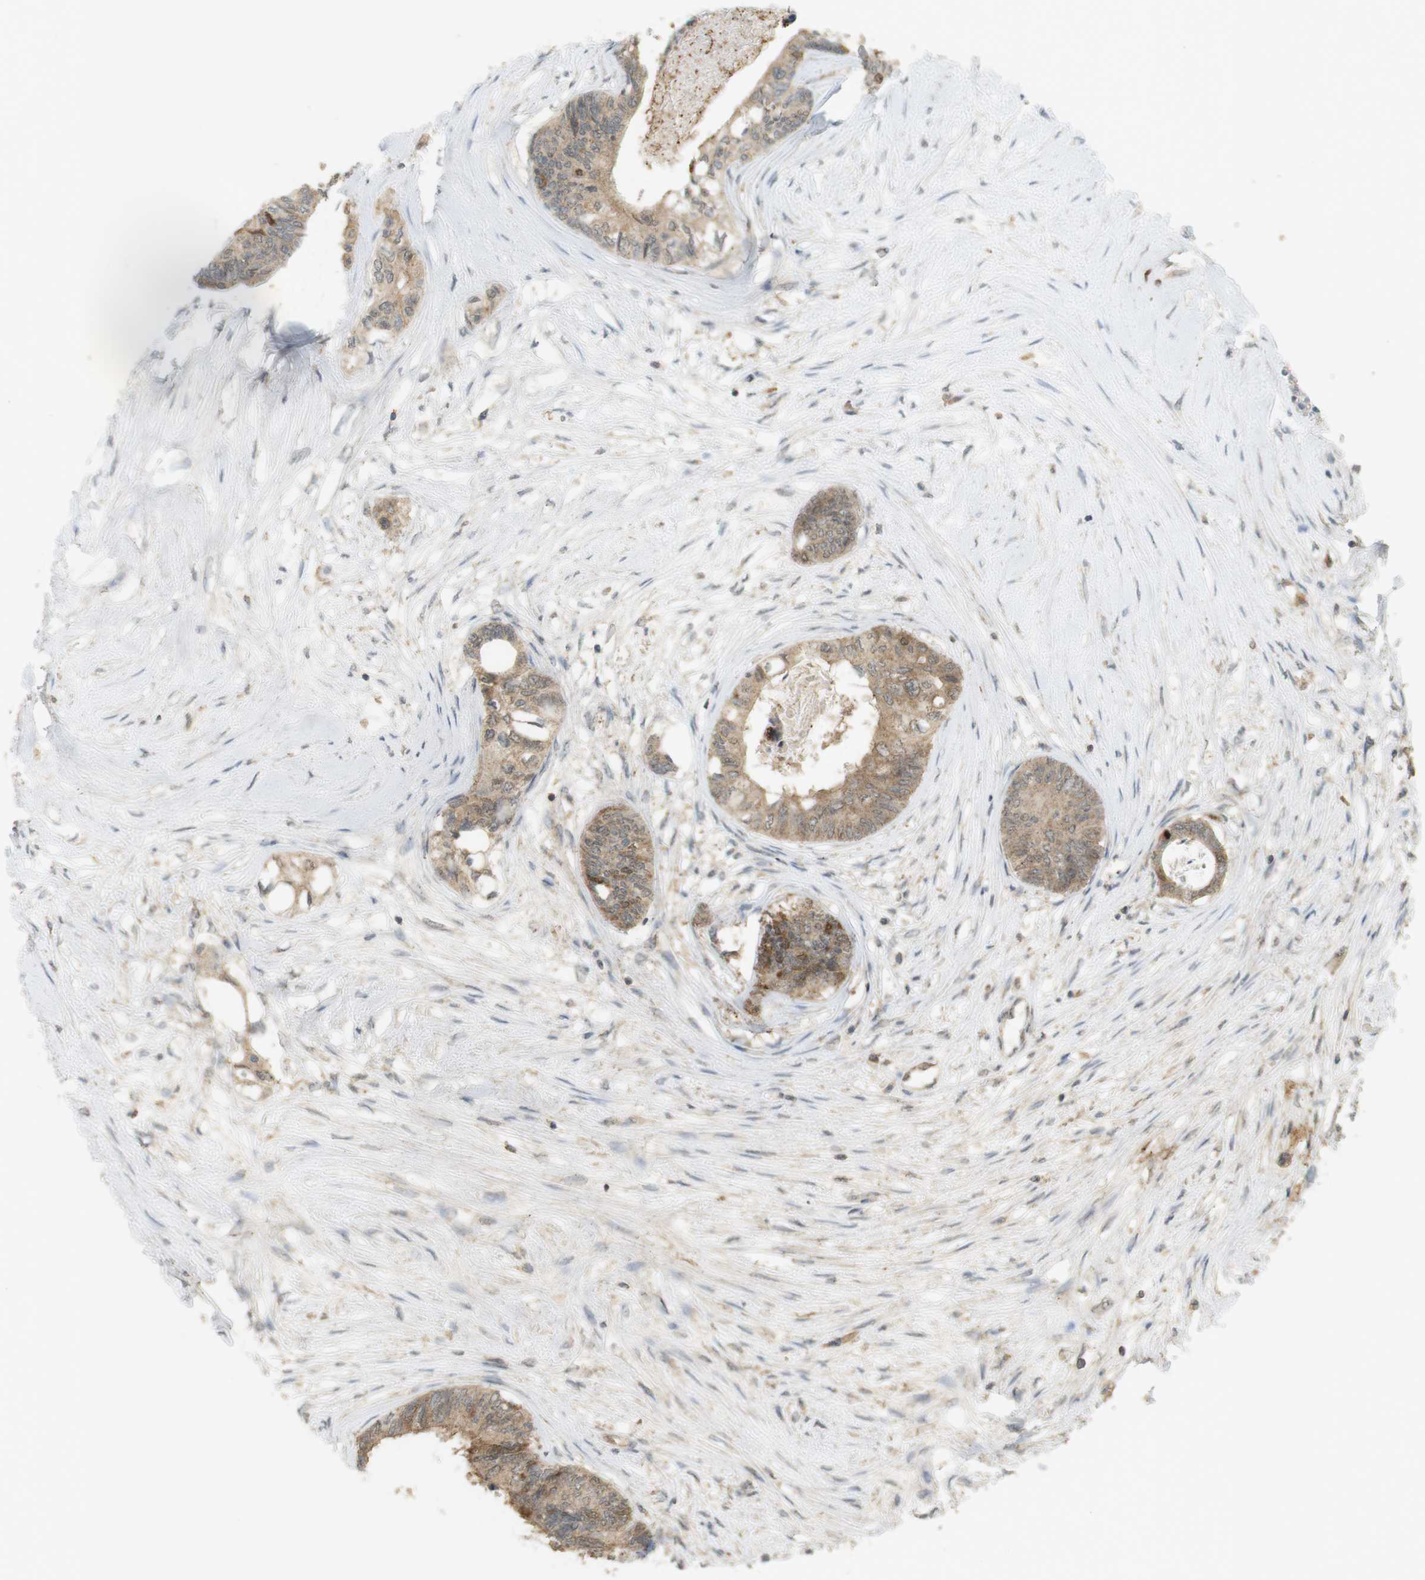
{"staining": {"intensity": "moderate", "quantity": "<25%", "location": "cytoplasmic/membranous"}, "tissue": "colorectal cancer", "cell_type": "Tumor cells", "image_type": "cancer", "snomed": [{"axis": "morphology", "description": "Adenocarcinoma, NOS"}, {"axis": "topography", "description": "Rectum"}], "caption": "A high-resolution micrograph shows immunohistochemistry (IHC) staining of colorectal cancer (adenocarcinoma), which demonstrates moderate cytoplasmic/membranous staining in about <25% of tumor cells. The staining is performed using DAB (3,3'-diaminobenzidine) brown chromogen to label protein expression. The nuclei are counter-stained blue using hematoxylin.", "gene": "TTK", "patient": {"sex": "male", "age": 63}}